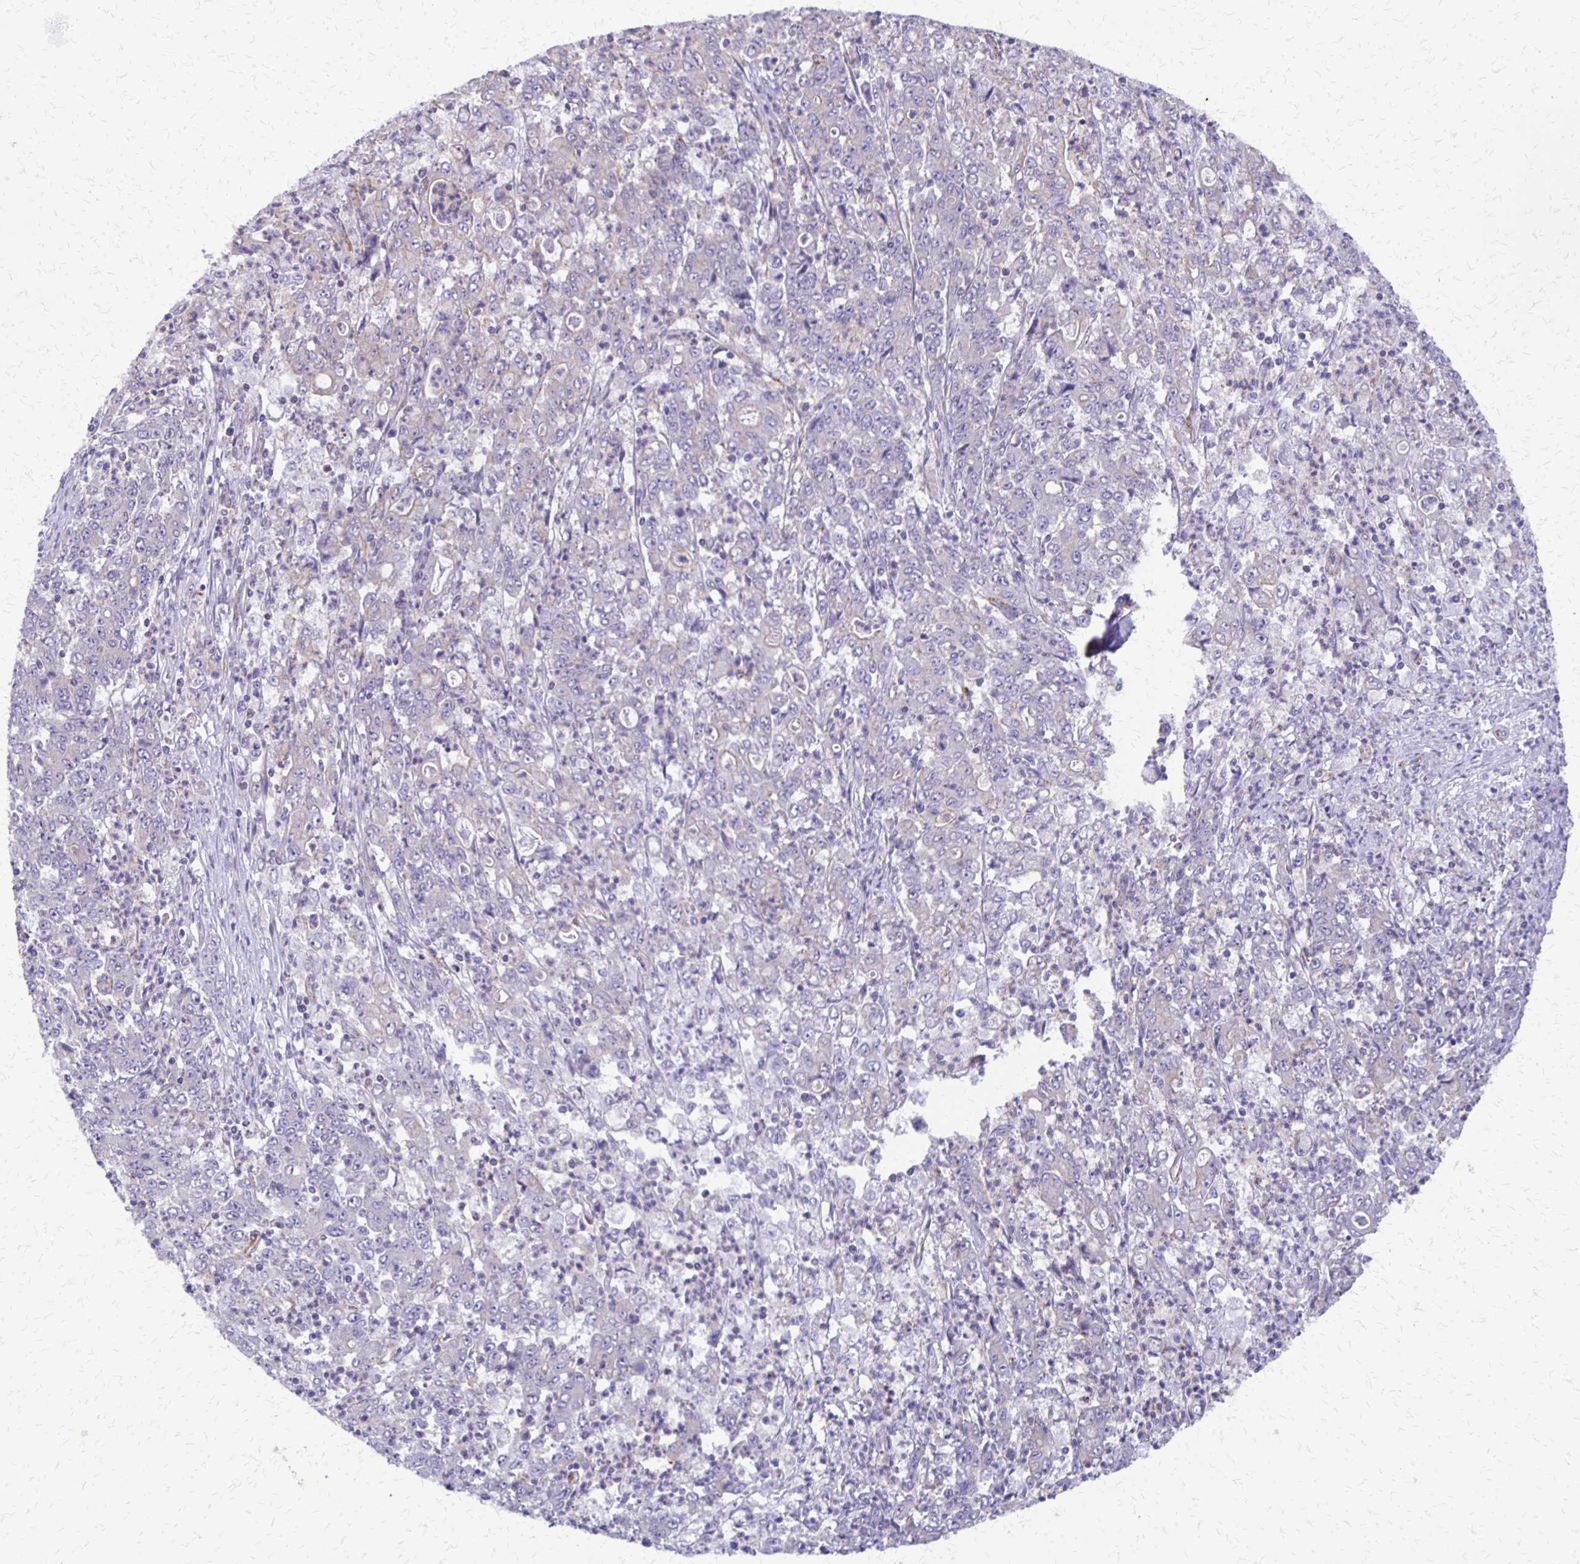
{"staining": {"intensity": "negative", "quantity": "none", "location": "none"}, "tissue": "stomach cancer", "cell_type": "Tumor cells", "image_type": "cancer", "snomed": [{"axis": "morphology", "description": "Adenocarcinoma, NOS"}, {"axis": "topography", "description": "Stomach, lower"}], "caption": "Tumor cells show no significant protein staining in adenocarcinoma (stomach). (Brightfield microscopy of DAB (3,3'-diaminobenzidine) immunohistochemistry at high magnification).", "gene": "SEPTIN5", "patient": {"sex": "female", "age": 71}}